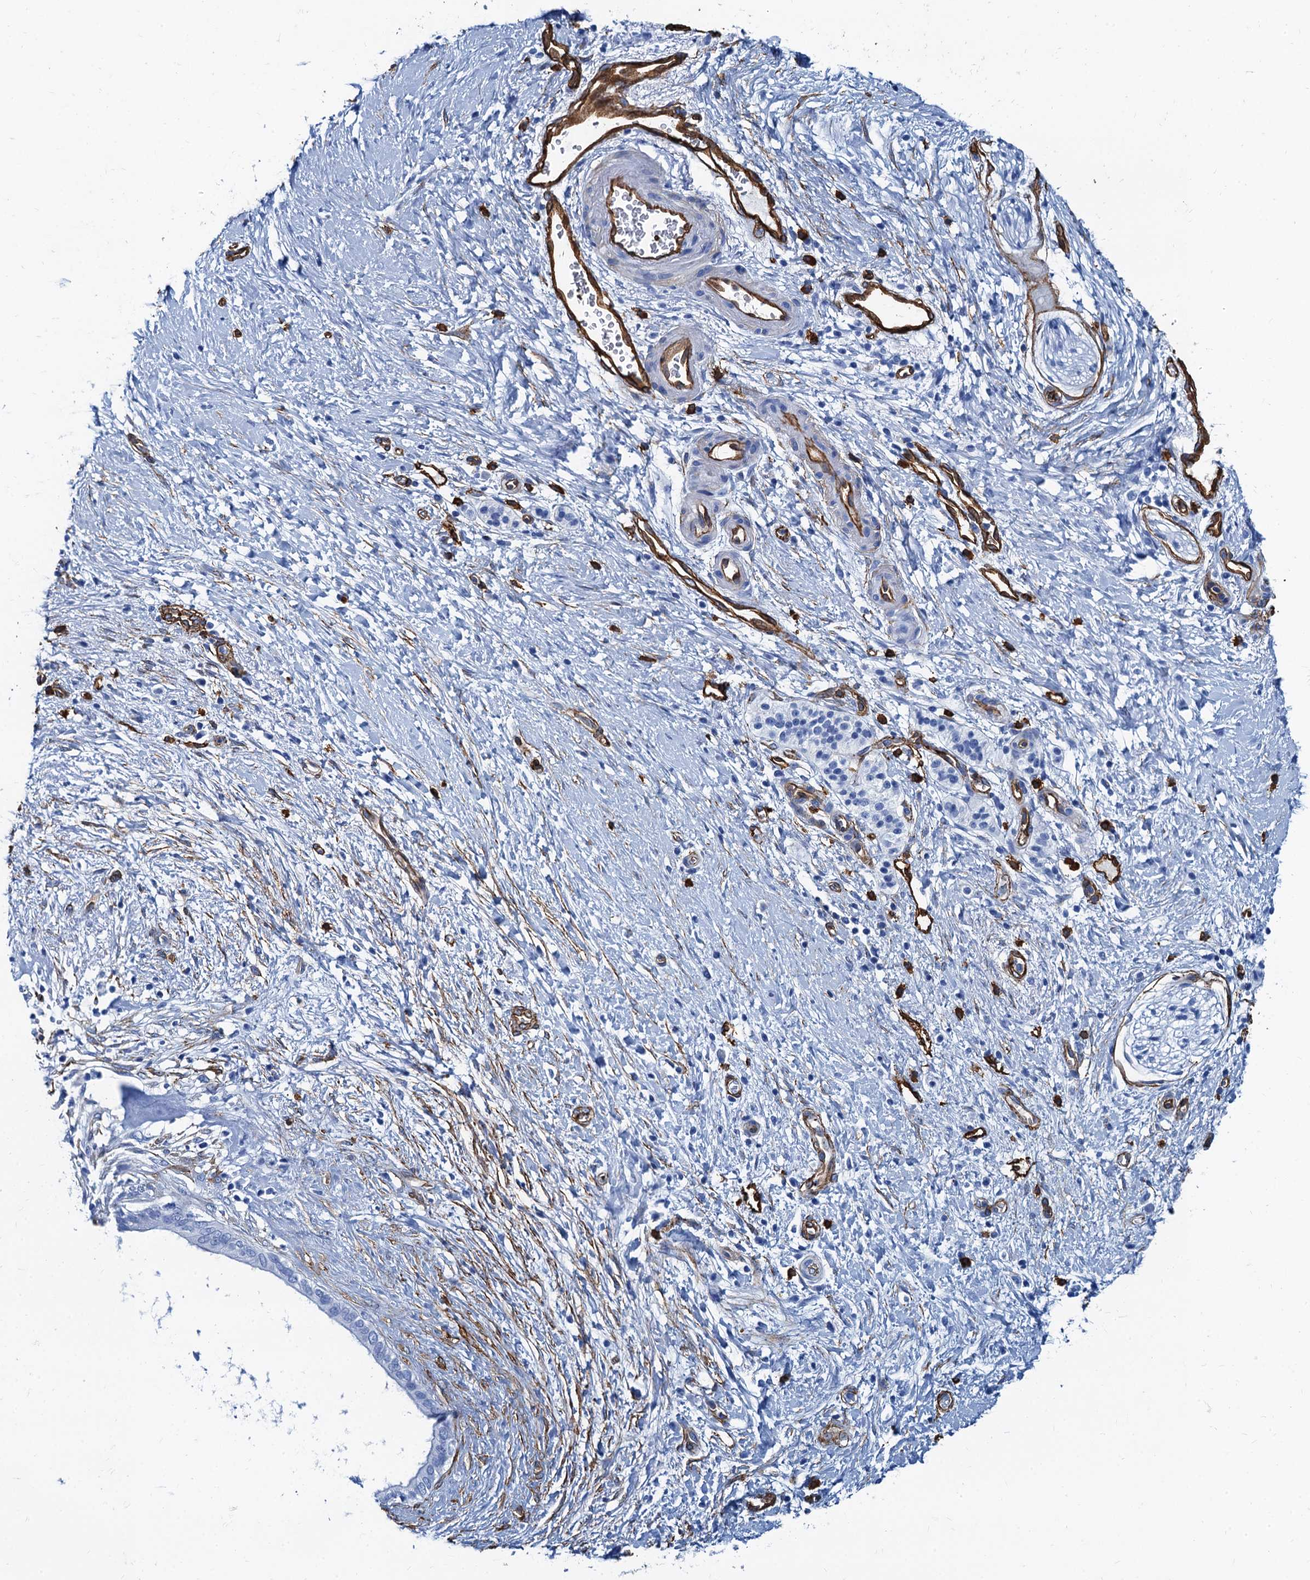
{"staining": {"intensity": "negative", "quantity": "none", "location": "none"}, "tissue": "pancreatic cancer", "cell_type": "Tumor cells", "image_type": "cancer", "snomed": [{"axis": "morphology", "description": "Adenocarcinoma, NOS"}, {"axis": "topography", "description": "Pancreas"}], "caption": "There is no significant expression in tumor cells of pancreatic adenocarcinoma.", "gene": "CAVIN2", "patient": {"sex": "male", "age": 50}}